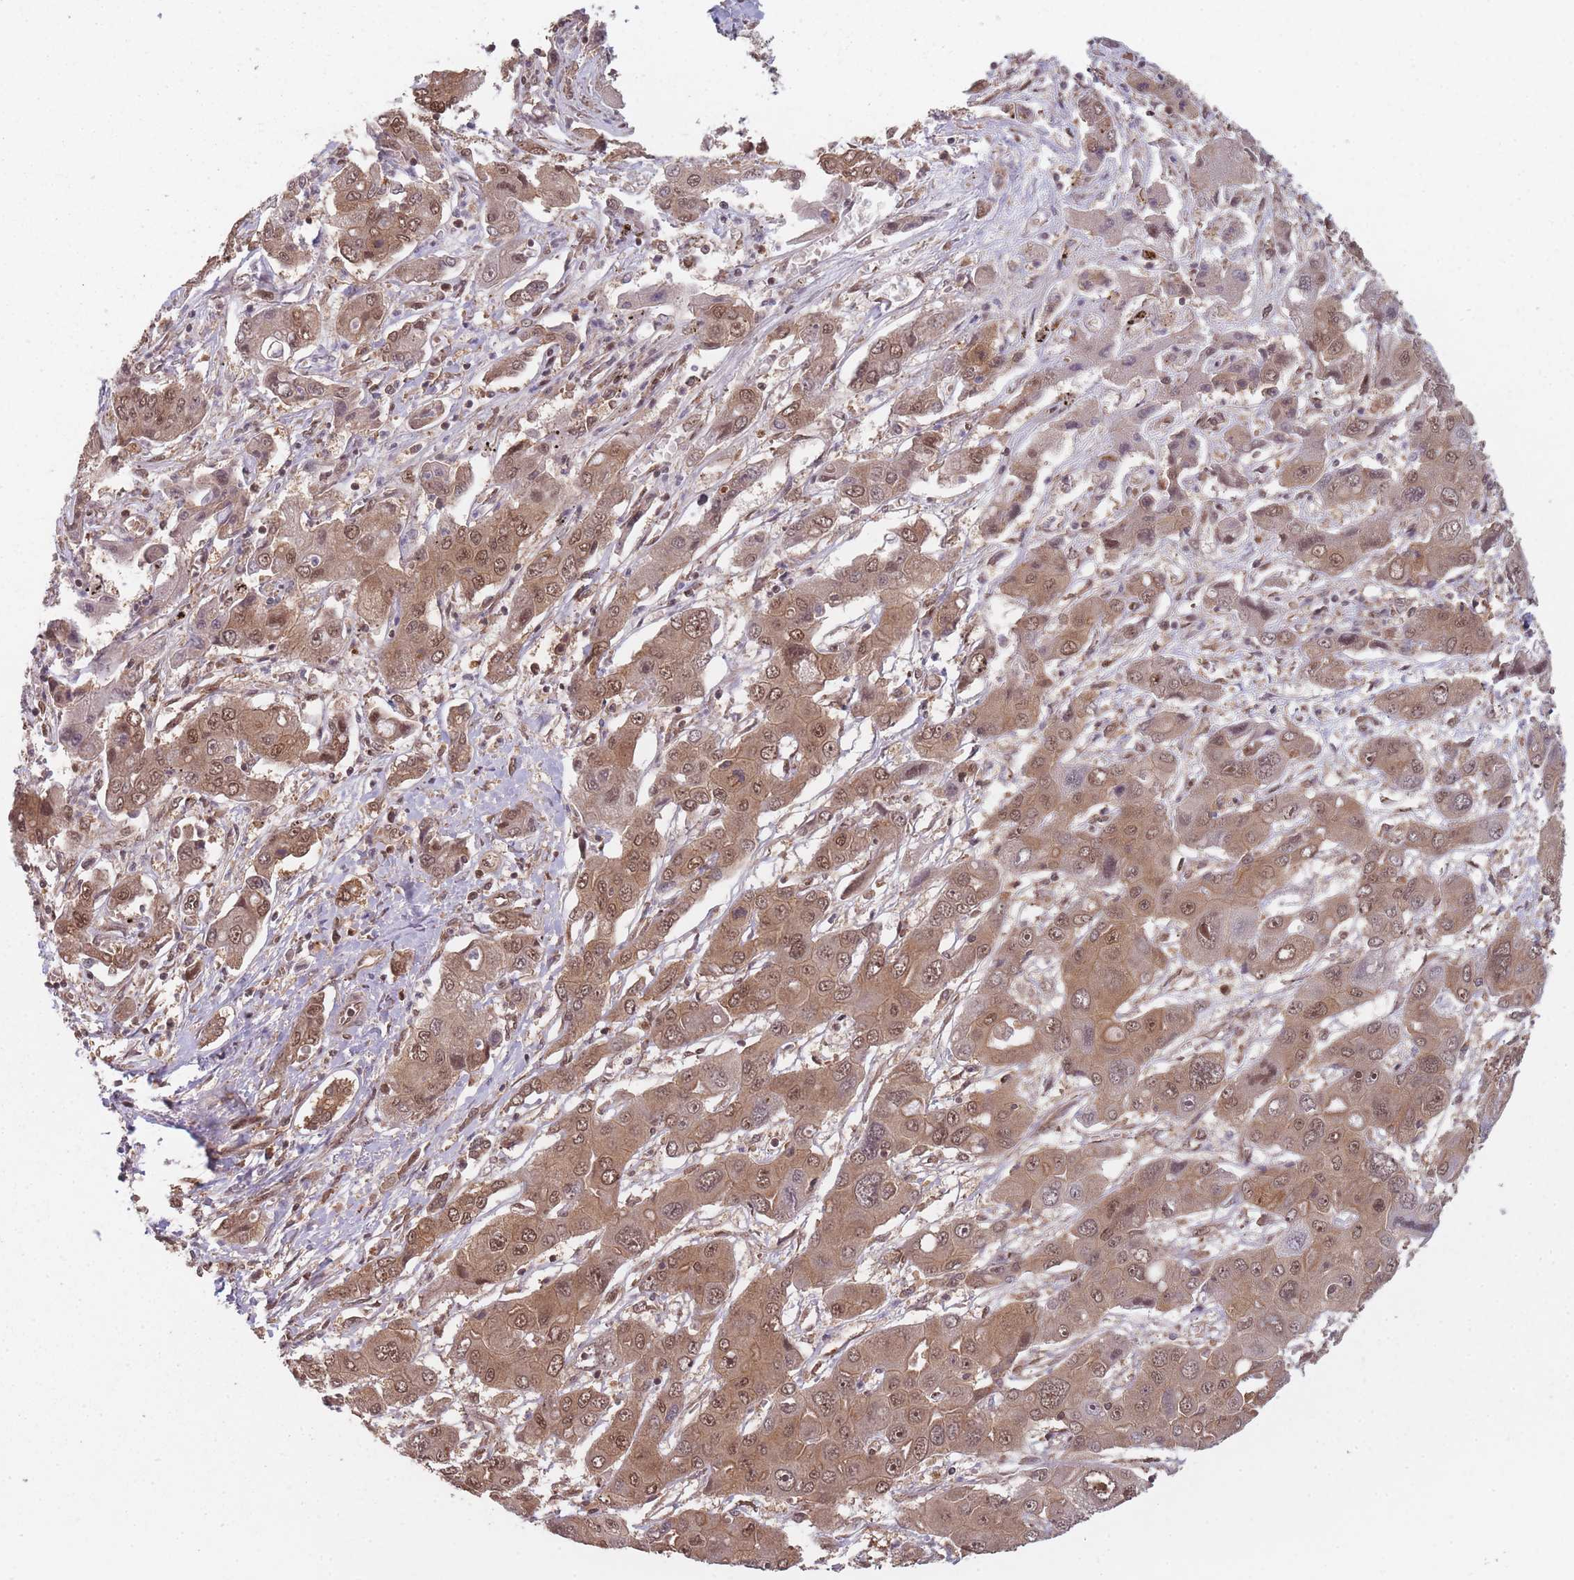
{"staining": {"intensity": "moderate", "quantity": ">75%", "location": "cytoplasmic/membranous,nuclear"}, "tissue": "liver cancer", "cell_type": "Tumor cells", "image_type": "cancer", "snomed": [{"axis": "morphology", "description": "Cholangiocarcinoma"}, {"axis": "topography", "description": "Liver"}], "caption": "This micrograph displays IHC staining of human liver cholangiocarcinoma, with medium moderate cytoplasmic/membranous and nuclear staining in approximately >75% of tumor cells.", "gene": "PPP6R3", "patient": {"sex": "male", "age": 67}}